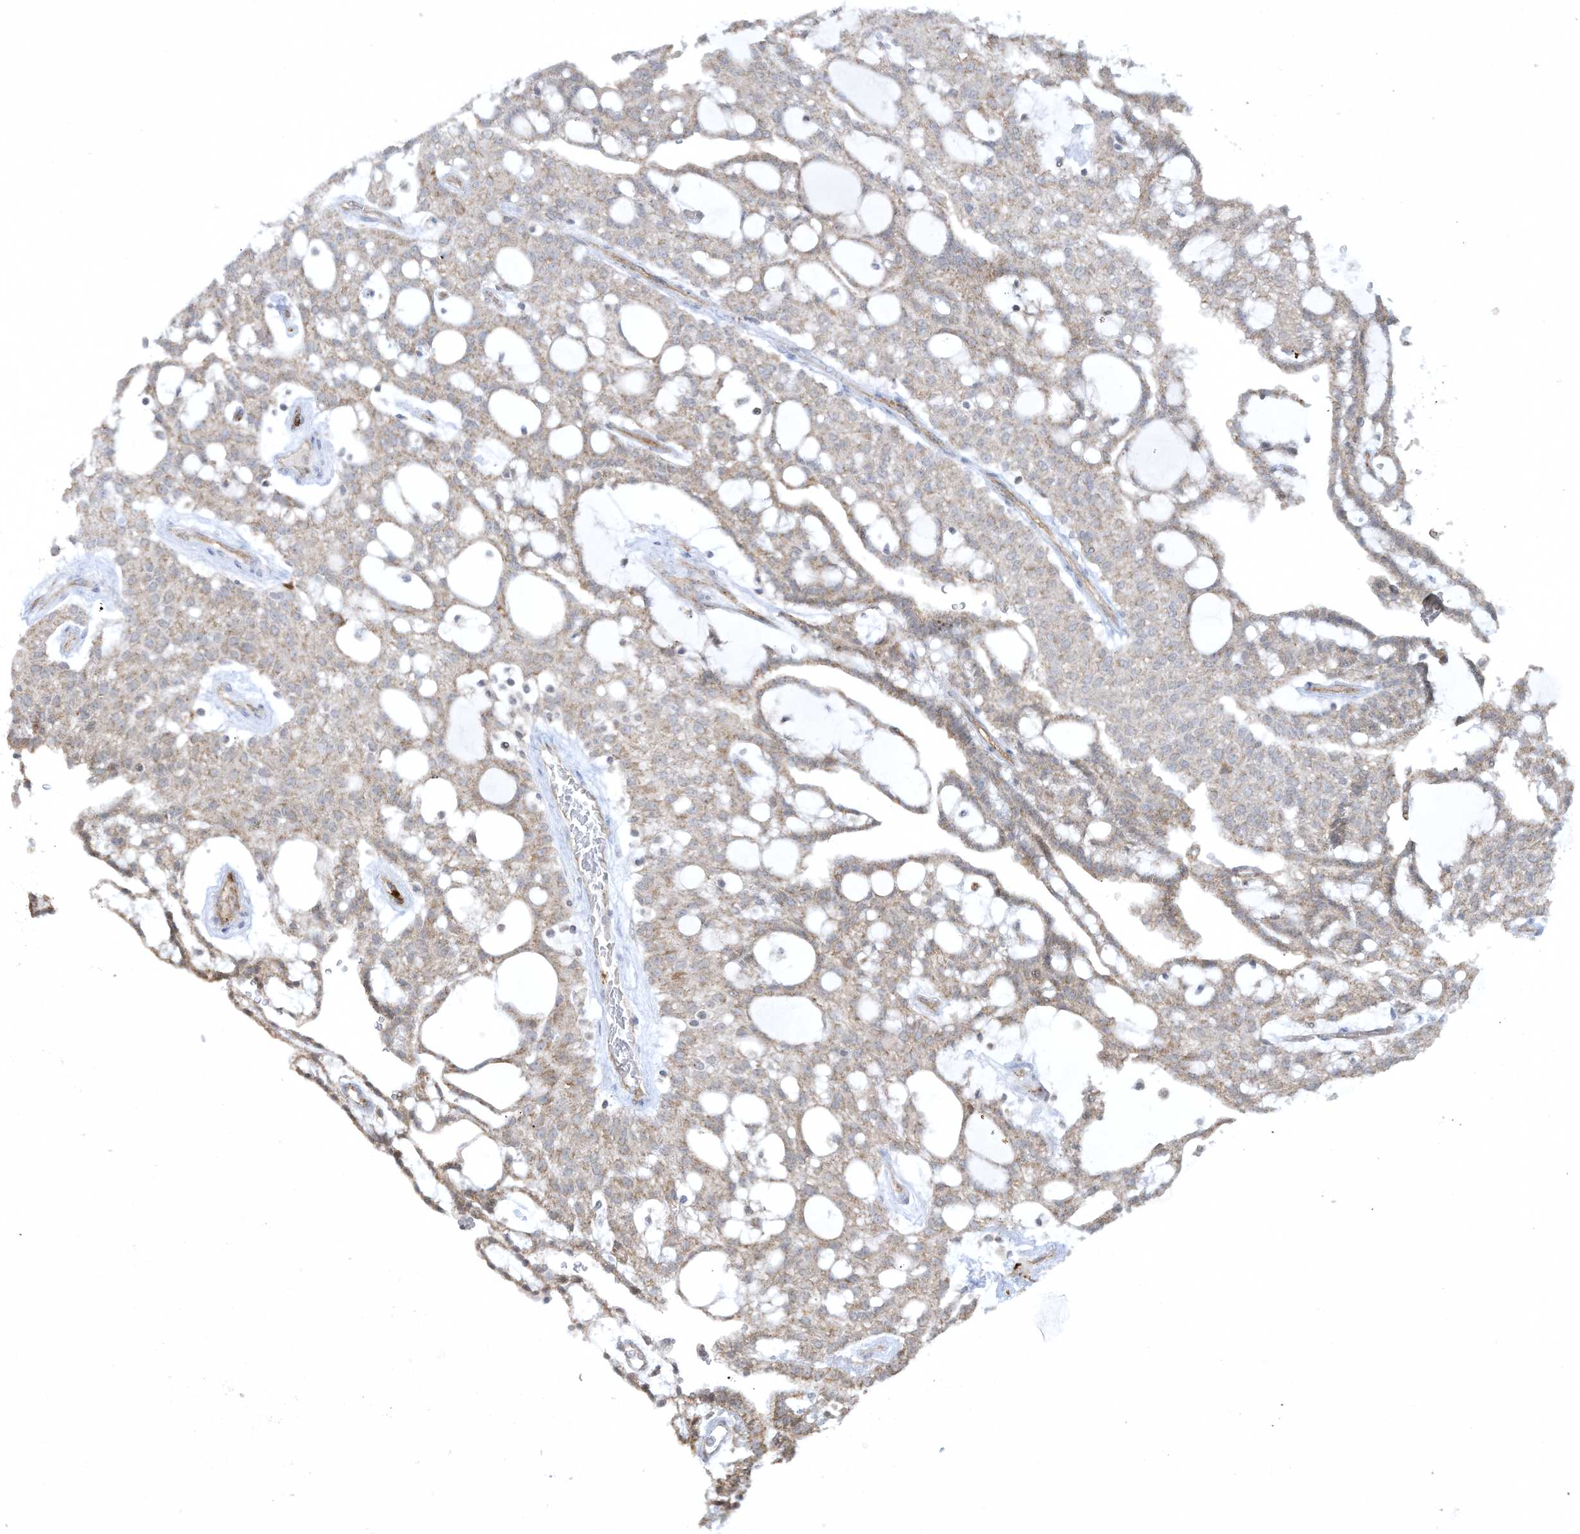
{"staining": {"intensity": "moderate", "quantity": "25%-75%", "location": "cytoplasmic/membranous"}, "tissue": "renal cancer", "cell_type": "Tumor cells", "image_type": "cancer", "snomed": [{"axis": "morphology", "description": "Adenocarcinoma, NOS"}, {"axis": "topography", "description": "Kidney"}], "caption": "DAB immunohistochemical staining of renal cancer (adenocarcinoma) reveals moderate cytoplasmic/membranous protein expression in approximately 25%-75% of tumor cells. The staining was performed using DAB, with brown indicating positive protein expression. Nuclei are stained blue with hematoxylin.", "gene": "CHRNA4", "patient": {"sex": "male", "age": 63}}